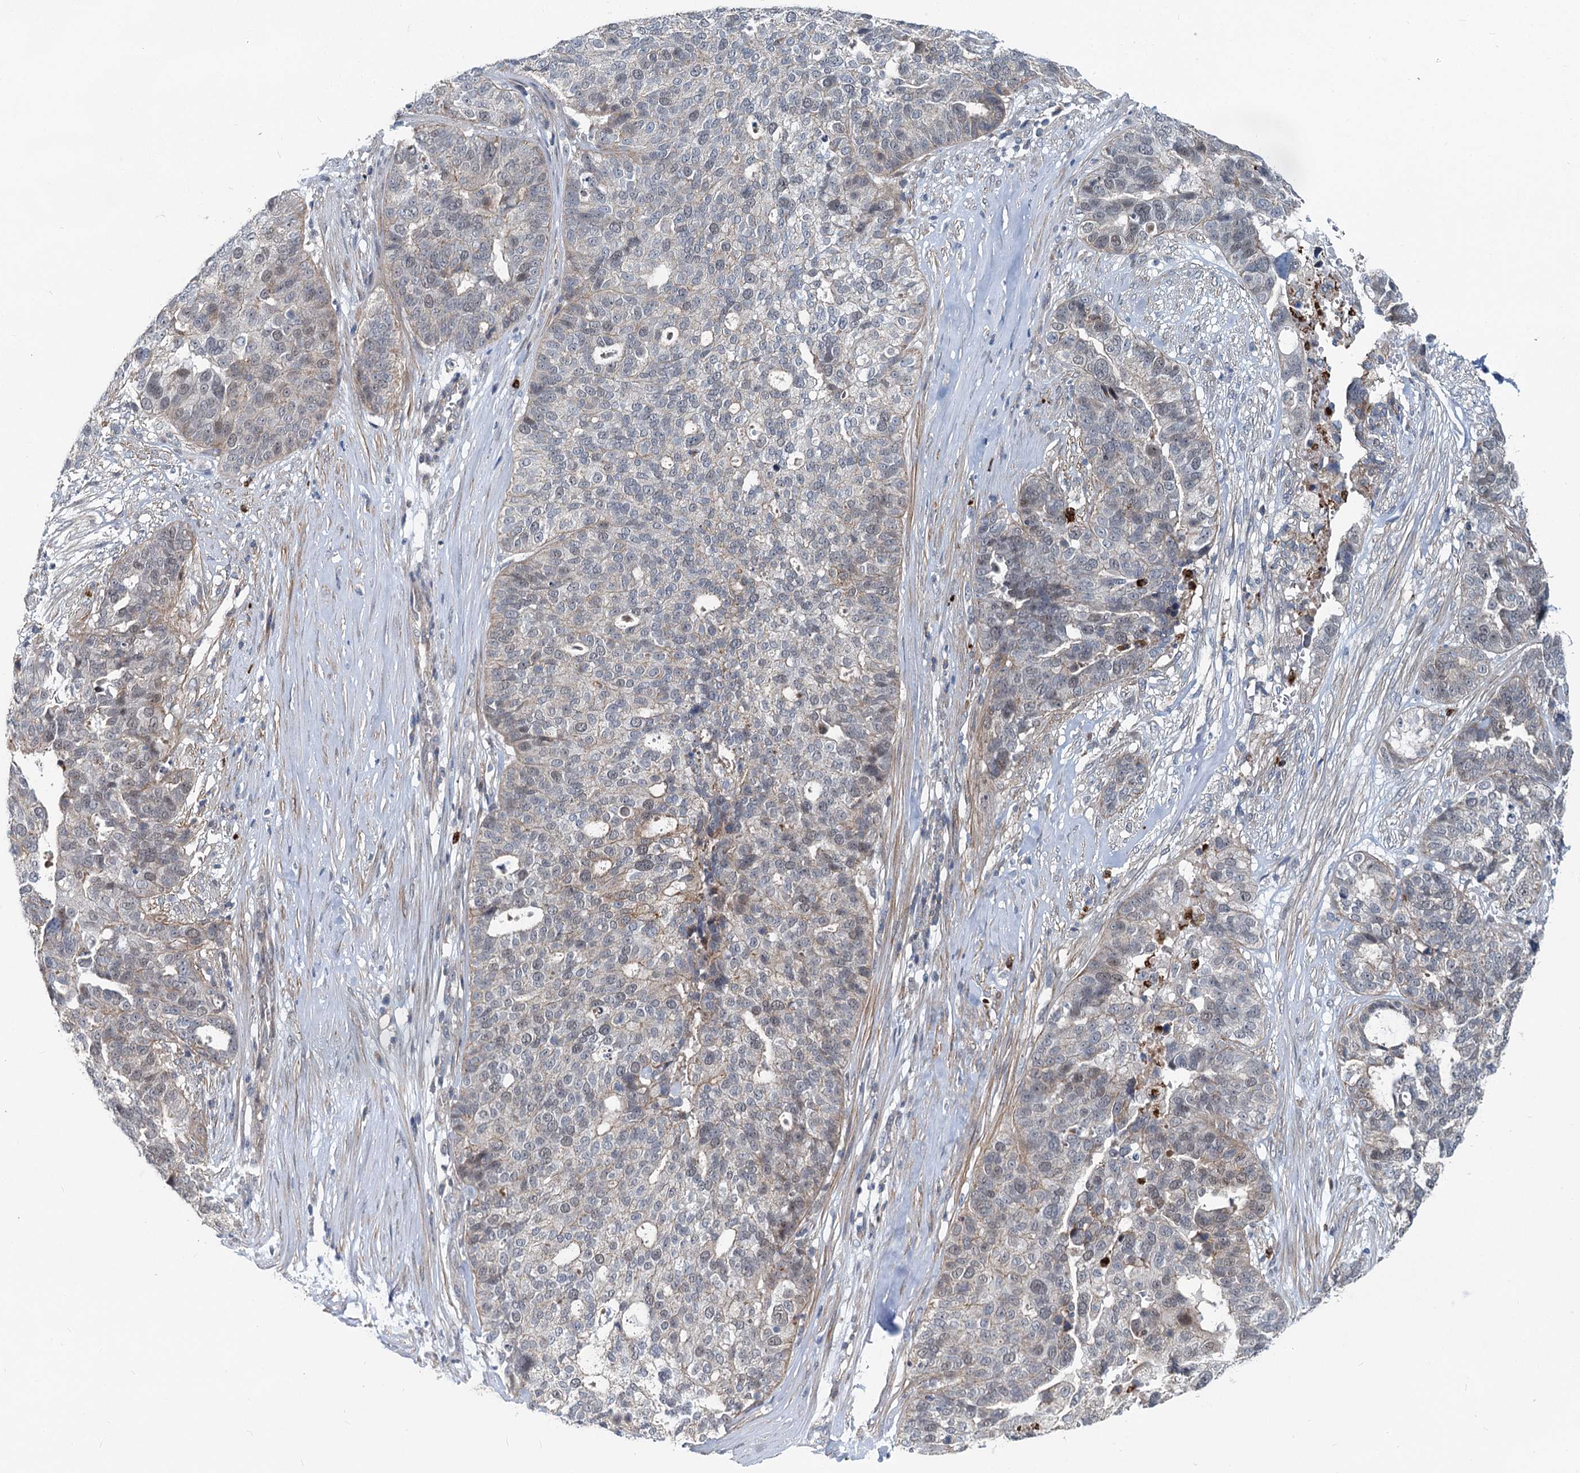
{"staining": {"intensity": "weak", "quantity": "<25%", "location": "cytoplasmic/membranous"}, "tissue": "ovarian cancer", "cell_type": "Tumor cells", "image_type": "cancer", "snomed": [{"axis": "morphology", "description": "Cystadenocarcinoma, serous, NOS"}, {"axis": "topography", "description": "Ovary"}], "caption": "This is an immunohistochemistry (IHC) image of human serous cystadenocarcinoma (ovarian). There is no staining in tumor cells.", "gene": "ADCY2", "patient": {"sex": "female", "age": 59}}